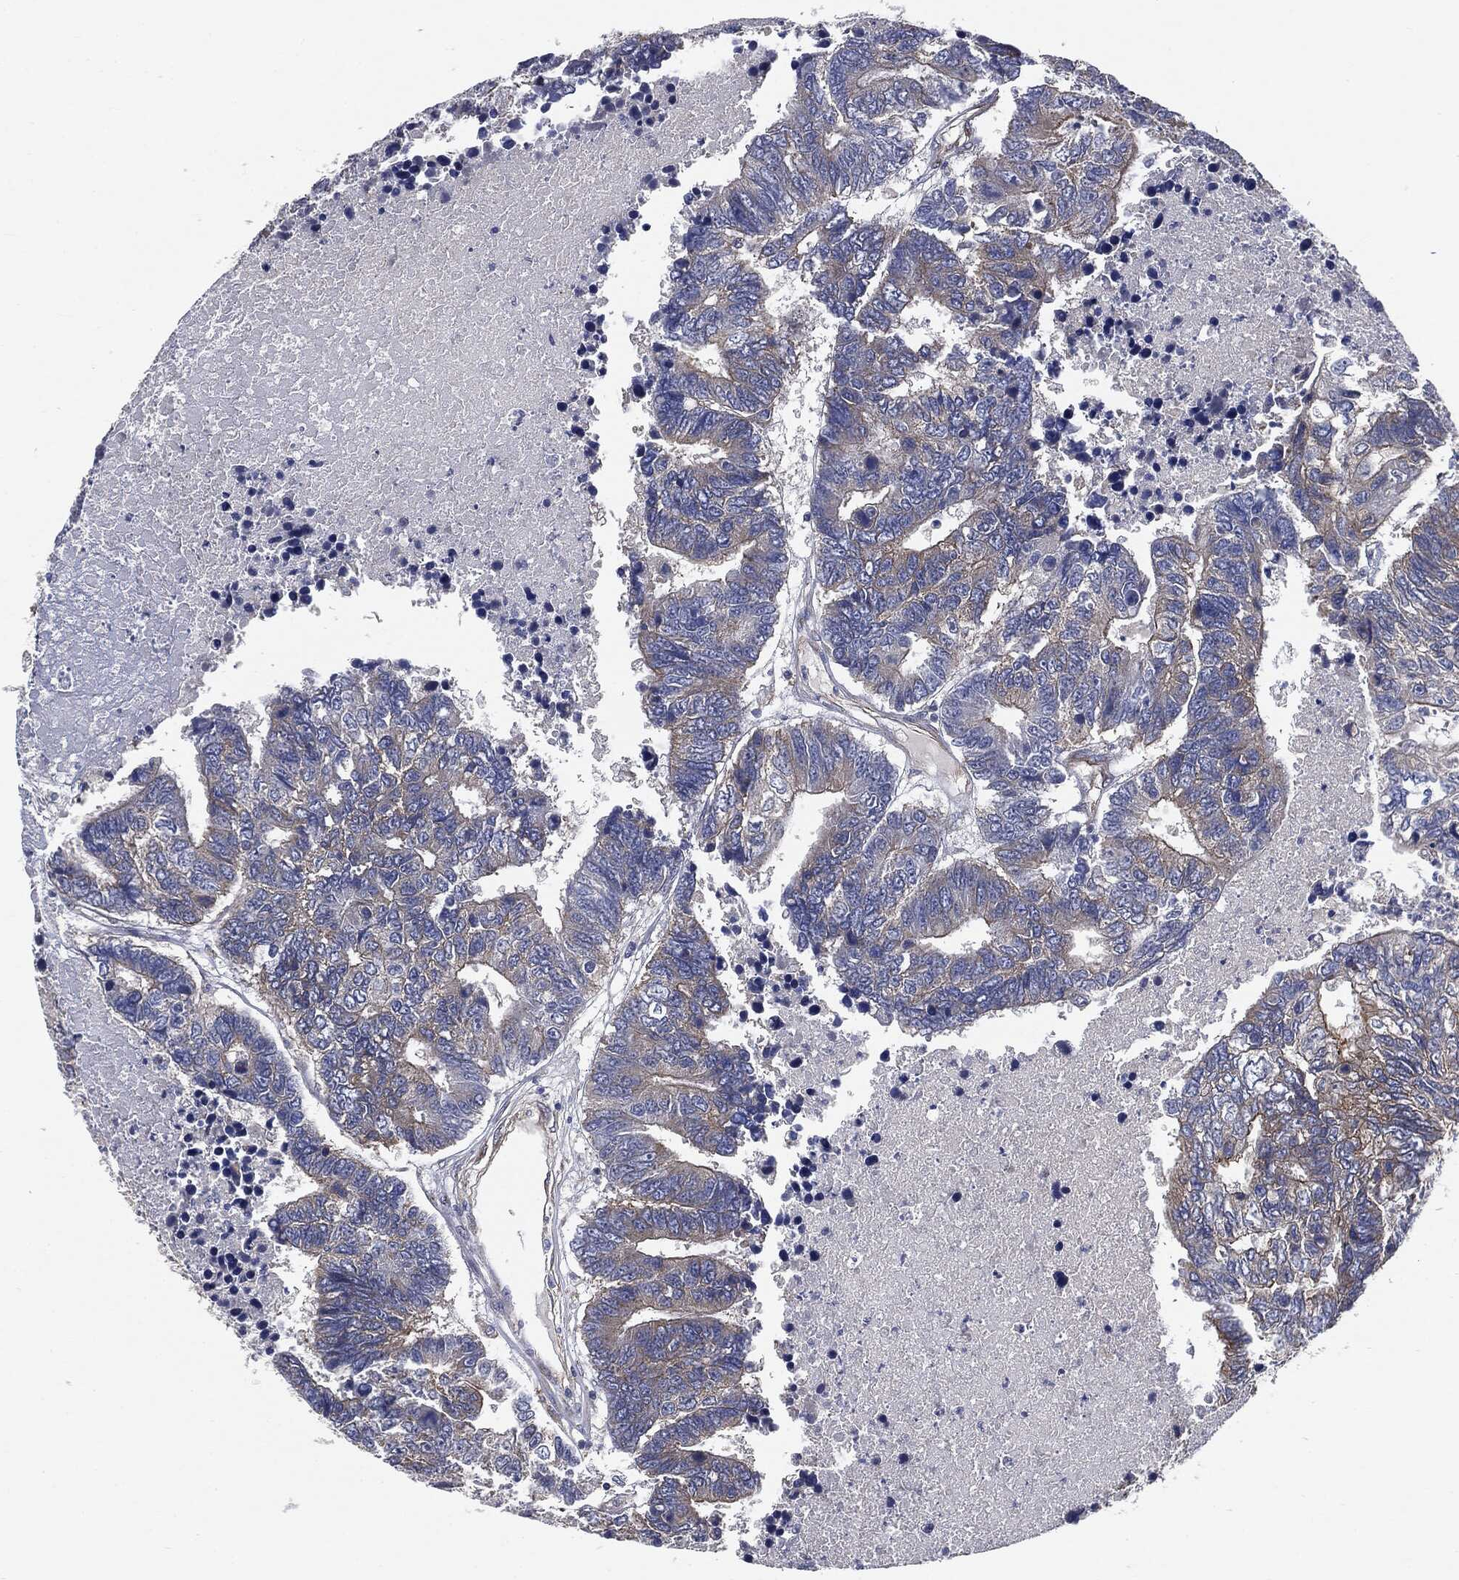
{"staining": {"intensity": "strong", "quantity": "<25%", "location": "cytoplasmic/membranous"}, "tissue": "colorectal cancer", "cell_type": "Tumor cells", "image_type": "cancer", "snomed": [{"axis": "morphology", "description": "Adenocarcinoma, NOS"}, {"axis": "topography", "description": "Colon"}], "caption": "IHC of colorectal adenocarcinoma shows medium levels of strong cytoplasmic/membranous positivity in approximately <25% of tumor cells.", "gene": "EPS15L1", "patient": {"sex": "female", "age": 48}}